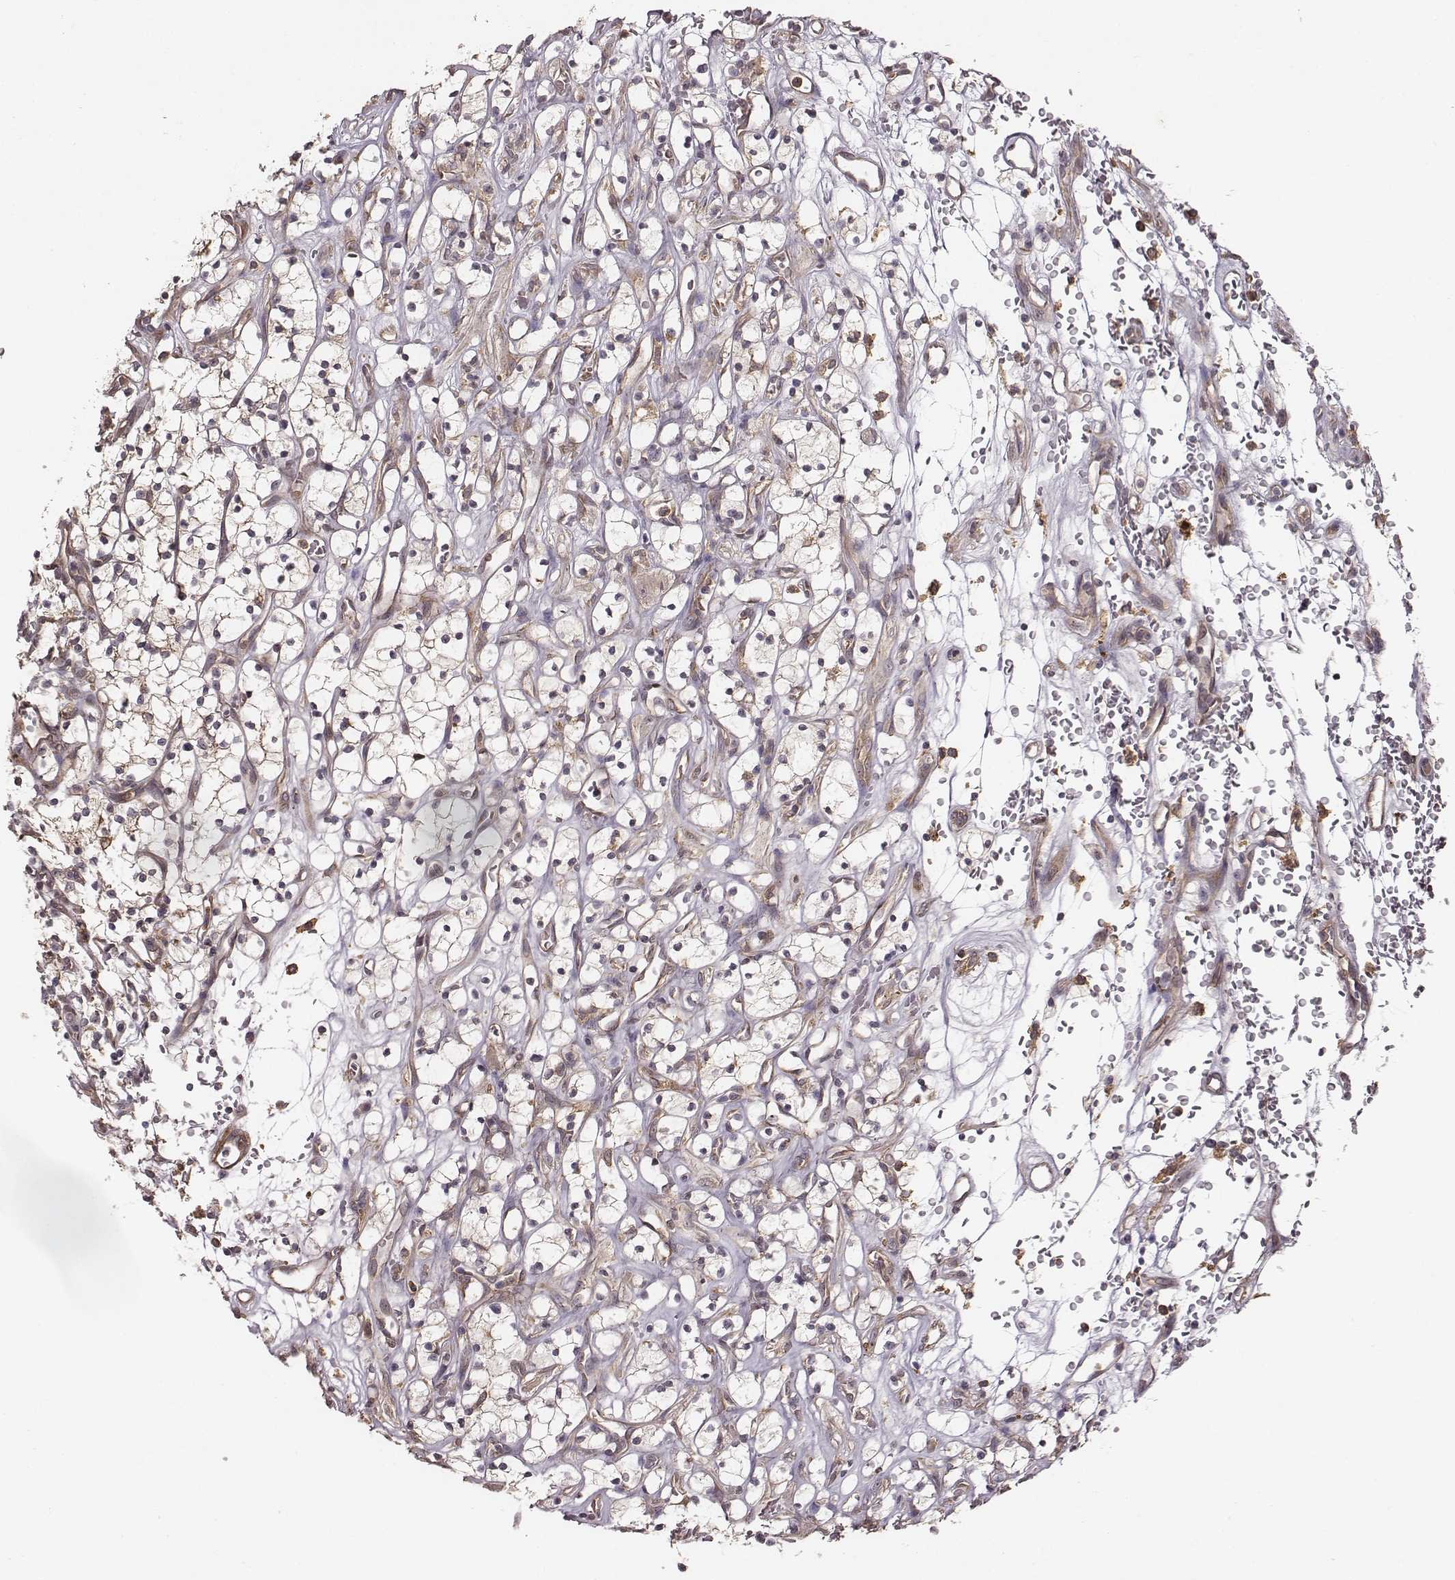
{"staining": {"intensity": "weak", "quantity": "25%-75%", "location": "cytoplasmic/membranous"}, "tissue": "renal cancer", "cell_type": "Tumor cells", "image_type": "cancer", "snomed": [{"axis": "morphology", "description": "Adenocarcinoma, NOS"}, {"axis": "topography", "description": "Kidney"}], "caption": "Renal cancer stained for a protein (brown) reveals weak cytoplasmic/membranous positive staining in about 25%-75% of tumor cells.", "gene": "VPS26A", "patient": {"sex": "female", "age": 64}}